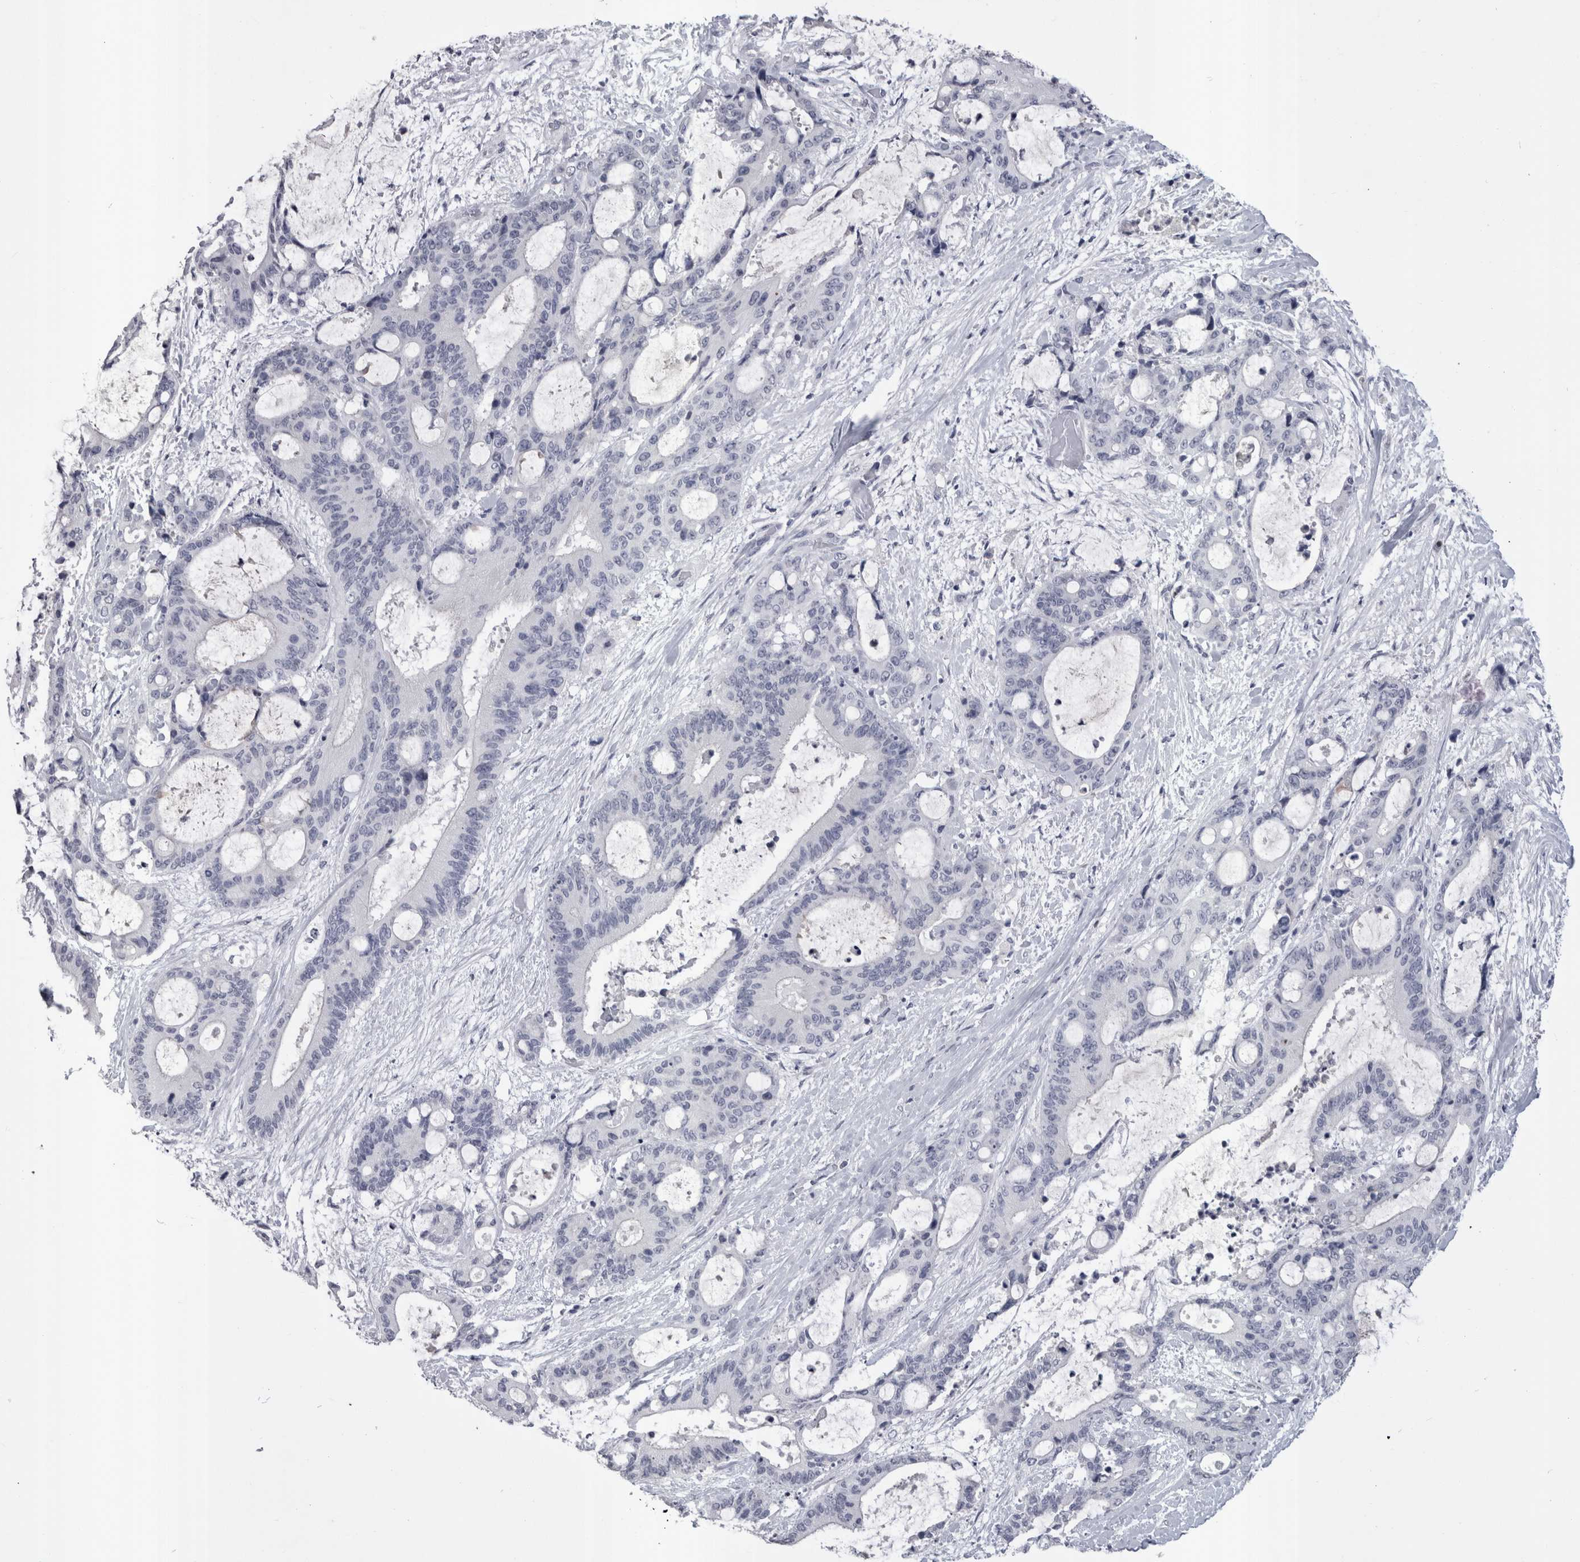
{"staining": {"intensity": "negative", "quantity": "none", "location": "none"}, "tissue": "liver cancer", "cell_type": "Tumor cells", "image_type": "cancer", "snomed": [{"axis": "morphology", "description": "Cholangiocarcinoma"}, {"axis": "topography", "description": "Liver"}], "caption": "Cholangiocarcinoma (liver) stained for a protein using immunohistochemistry (IHC) reveals no positivity tumor cells.", "gene": "PAX5", "patient": {"sex": "female", "age": 73}}